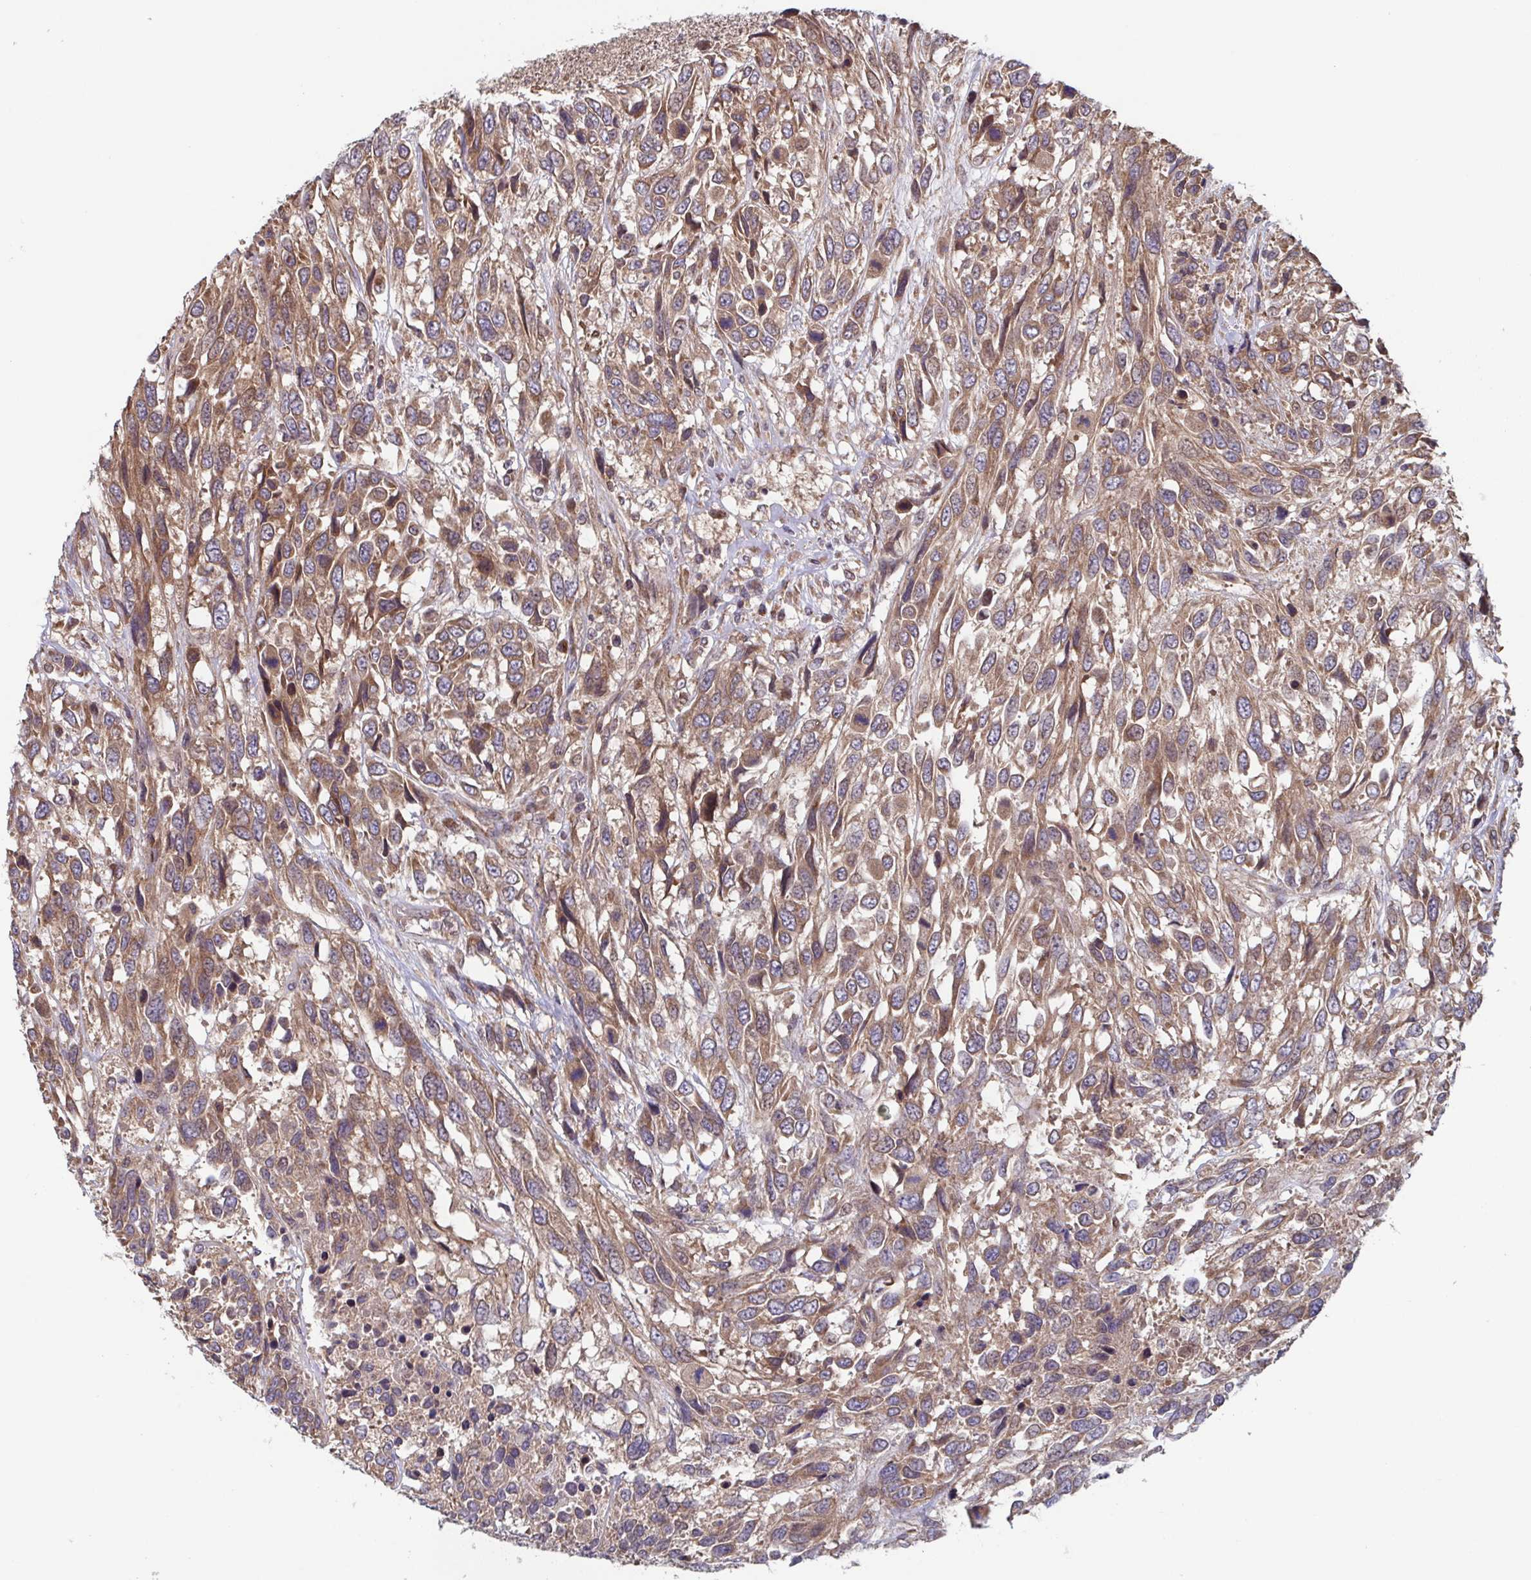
{"staining": {"intensity": "moderate", "quantity": ">75%", "location": "cytoplasmic/membranous"}, "tissue": "urothelial cancer", "cell_type": "Tumor cells", "image_type": "cancer", "snomed": [{"axis": "morphology", "description": "Urothelial carcinoma, High grade"}, {"axis": "topography", "description": "Urinary bladder"}], "caption": "Immunohistochemistry (IHC) of urothelial carcinoma (high-grade) shows medium levels of moderate cytoplasmic/membranous staining in approximately >75% of tumor cells. Immunohistochemistry stains the protein of interest in brown and the nuclei are stained blue.", "gene": "COPB1", "patient": {"sex": "female", "age": 70}}